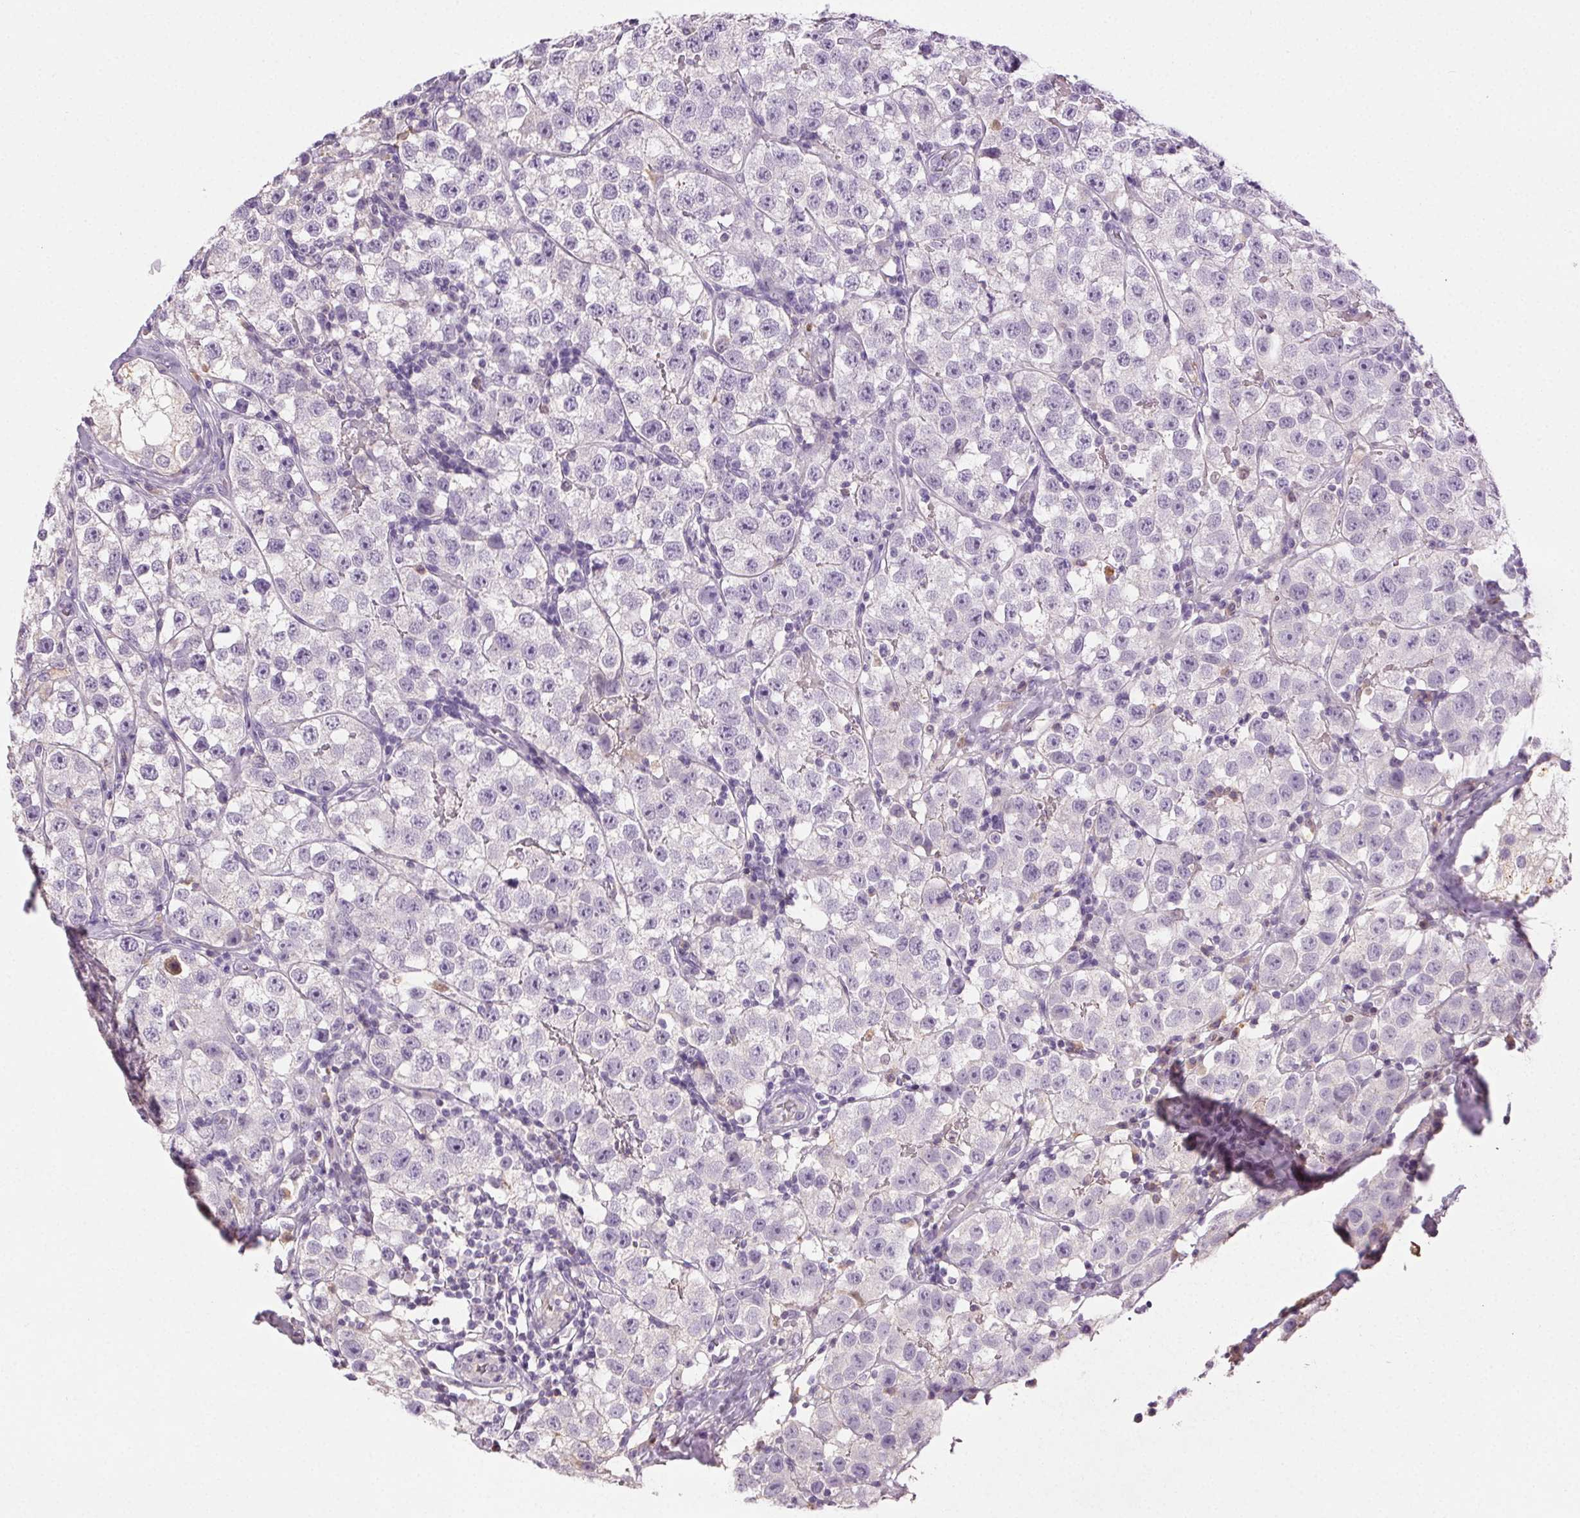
{"staining": {"intensity": "negative", "quantity": "none", "location": "none"}, "tissue": "testis cancer", "cell_type": "Tumor cells", "image_type": "cancer", "snomed": [{"axis": "morphology", "description": "Seminoma, NOS"}, {"axis": "topography", "description": "Testis"}], "caption": "The histopathology image demonstrates no significant staining in tumor cells of testis cancer (seminoma). (DAB (3,3'-diaminobenzidine) IHC, high magnification).", "gene": "BPIFB2", "patient": {"sex": "male", "age": 34}}